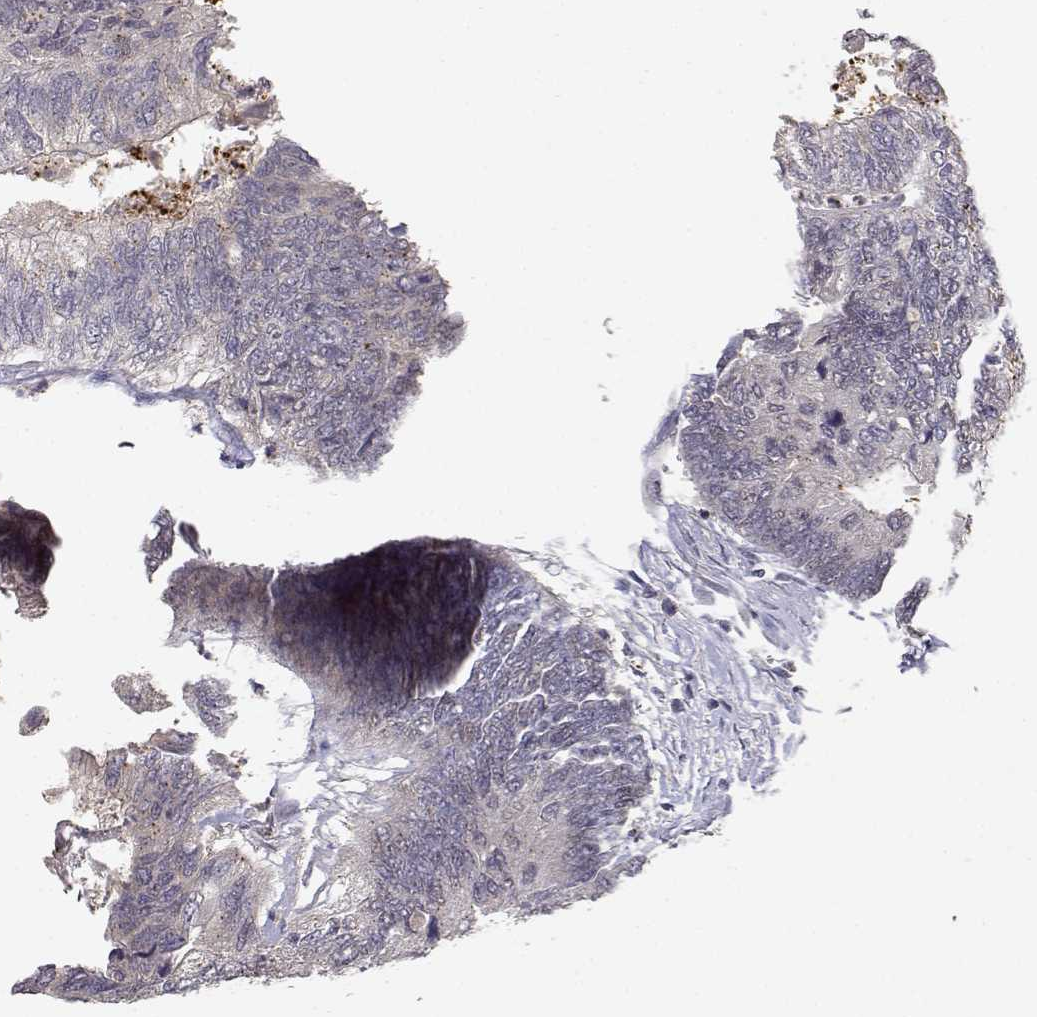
{"staining": {"intensity": "negative", "quantity": "none", "location": "none"}, "tissue": "colorectal cancer", "cell_type": "Tumor cells", "image_type": "cancer", "snomed": [{"axis": "morphology", "description": "Adenocarcinoma, NOS"}, {"axis": "topography", "description": "Colon"}], "caption": "Colorectal cancer stained for a protein using immunohistochemistry (IHC) shows no staining tumor cells.", "gene": "RAD51", "patient": {"sex": "female", "age": 67}}